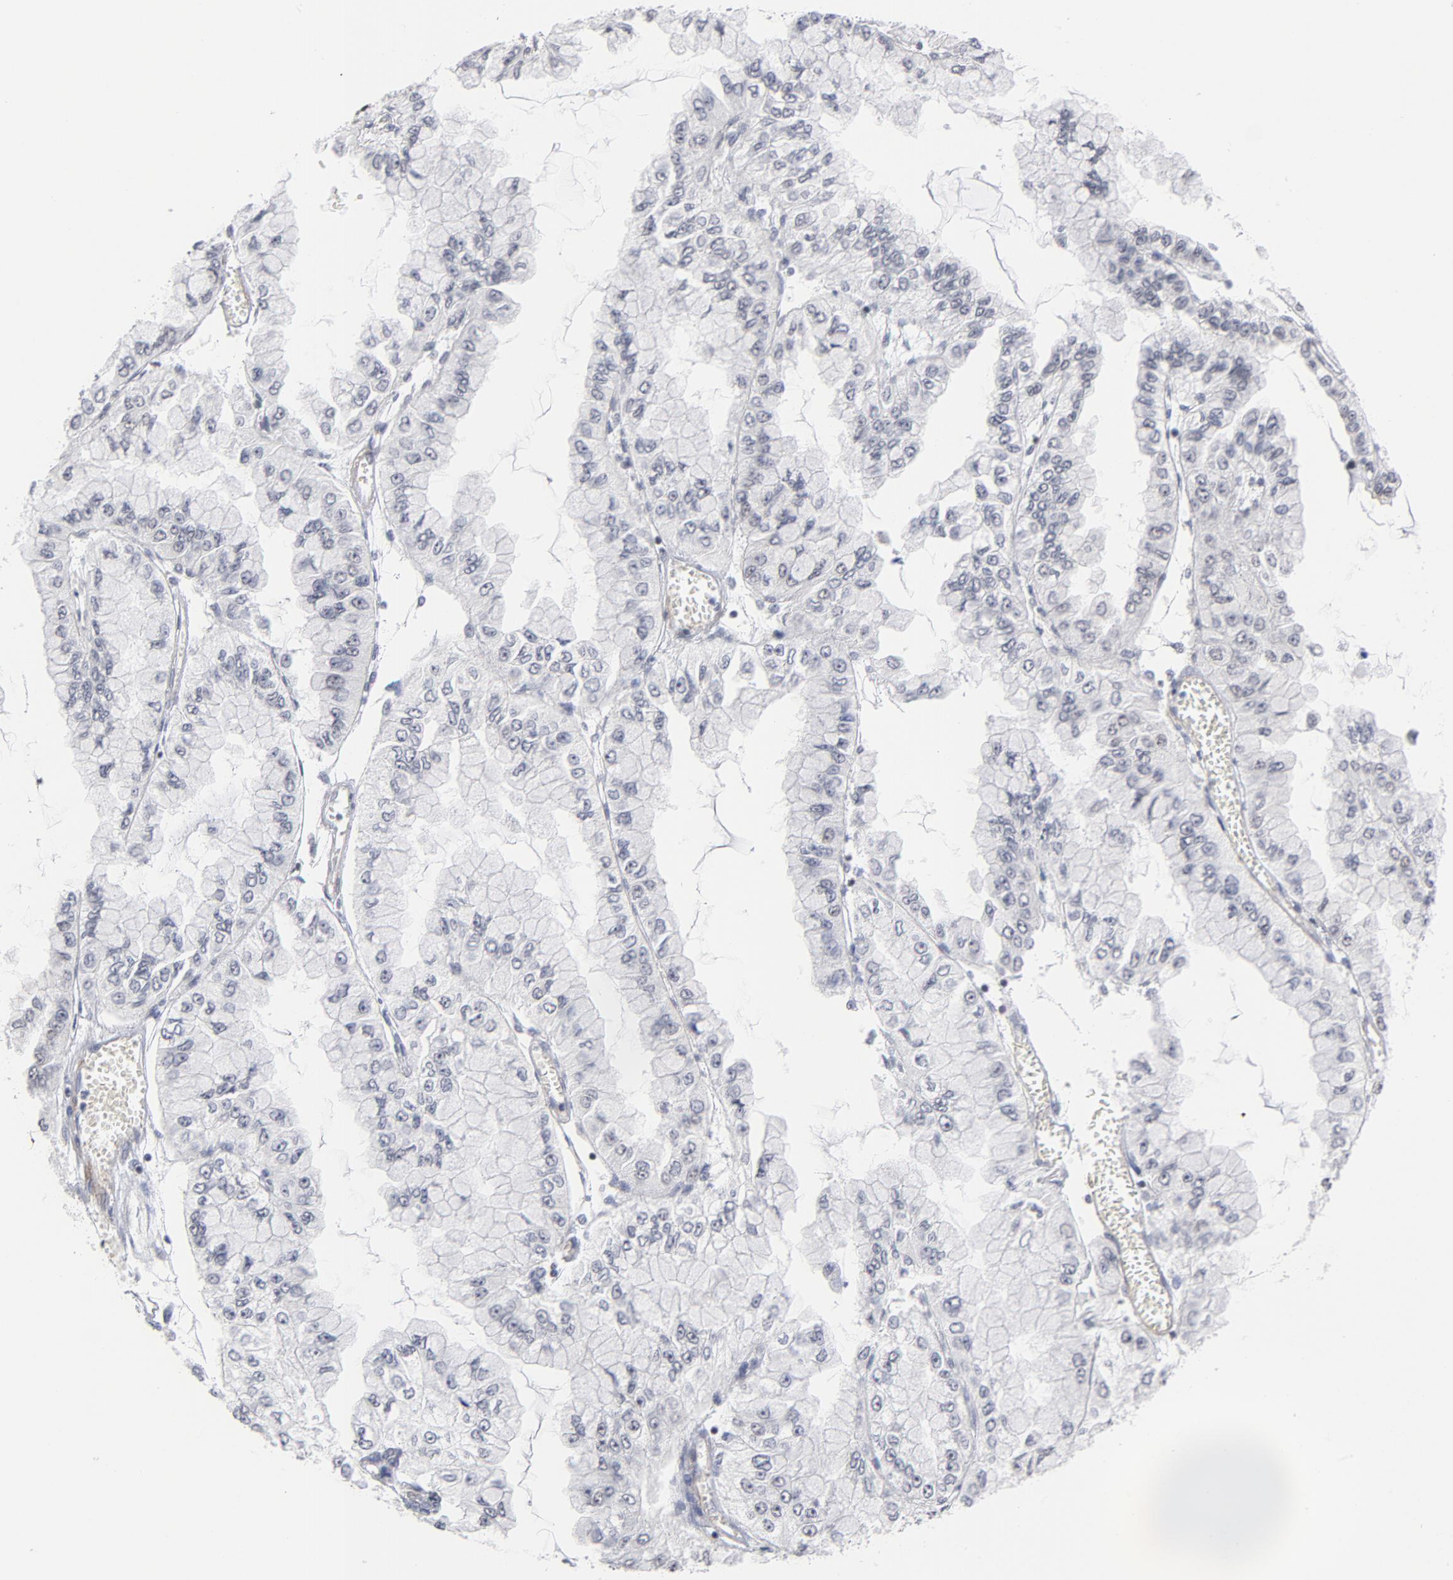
{"staining": {"intensity": "negative", "quantity": "none", "location": "none"}, "tissue": "liver cancer", "cell_type": "Tumor cells", "image_type": "cancer", "snomed": [{"axis": "morphology", "description": "Cholangiocarcinoma"}, {"axis": "topography", "description": "Liver"}], "caption": "This is an immunohistochemistry (IHC) micrograph of human liver cancer (cholangiocarcinoma). There is no positivity in tumor cells.", "gene": "CTCF", "patient": {"sex": "female", "age": 79}}